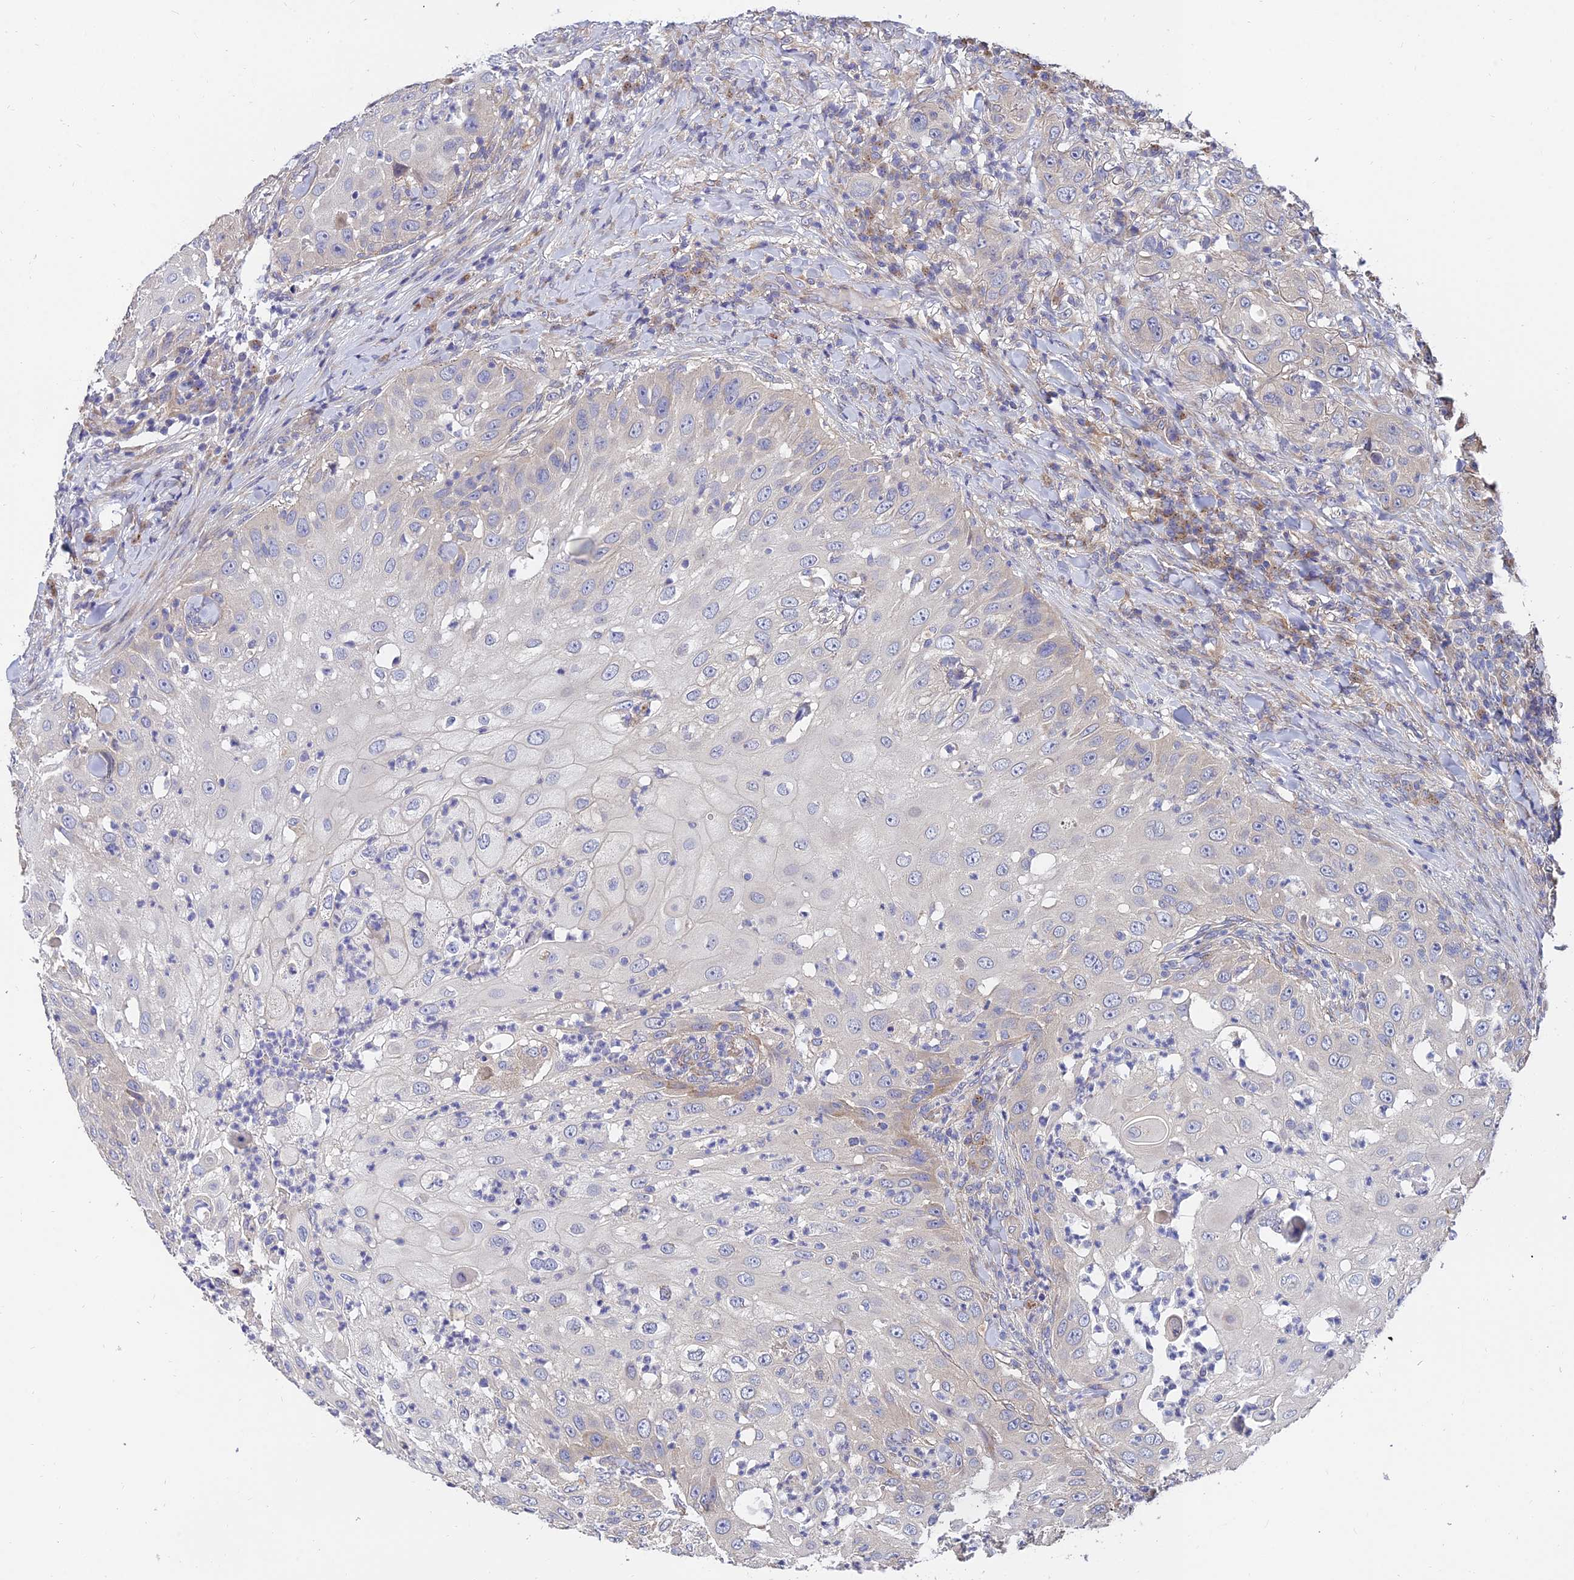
{"staining": {"intensity": "negative", "quantity": "none", "location": "none"}, "tissue": "skin cancer", "cell_type": "Tumor cells", "image_type": "cancer", "snomed": [{"axis": "morphology", "description": "Squamous cell carcinoma, NOS"}, {"axis": "topography", "description": "Skin"}], "caption": "Micrograph shows no significant protein positivity in tumor cells of skin squamous cell carcinoma.", "gene": "ARL8B", "patient": {"sex": "female", "age": 44}}